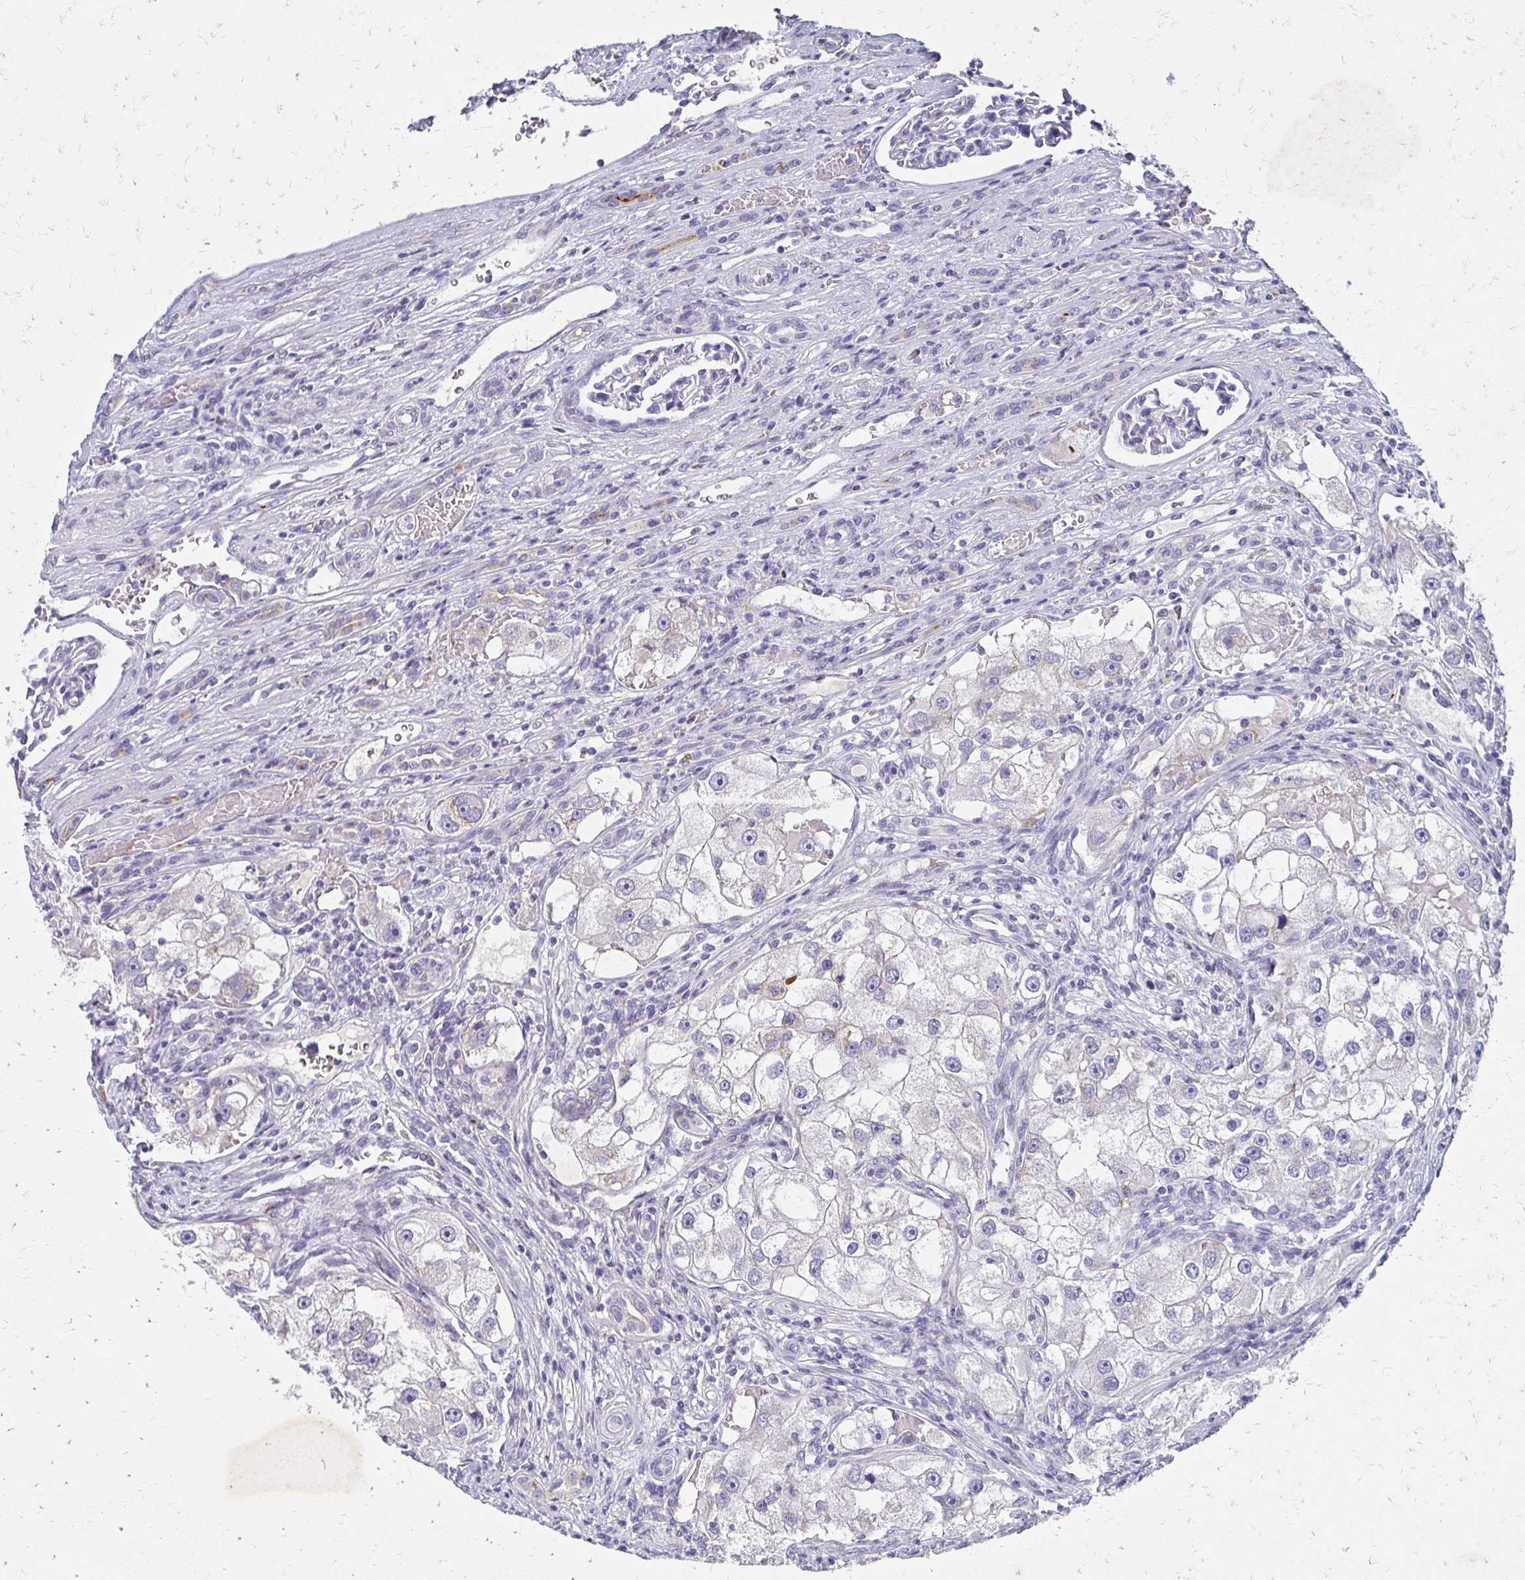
{"staining": {"intensity": "negative", "quantity": "none", "location": "none"}, "tissue": "renal cancer", "cell_type": "Tumor cells", "image_type": "cancer", "snomed": [{"axis": "morphology", "description": "Adenocarcinoma, NOS"}, {"axis": "topography", "description": "Kidney"}], "caption": "The histopathology image shows no significant positivity in tumor cells of renal cancer. Nuclei are stained in blue.", "gene": "BBS12", "patient": {"sex": "male", "age": 63}}